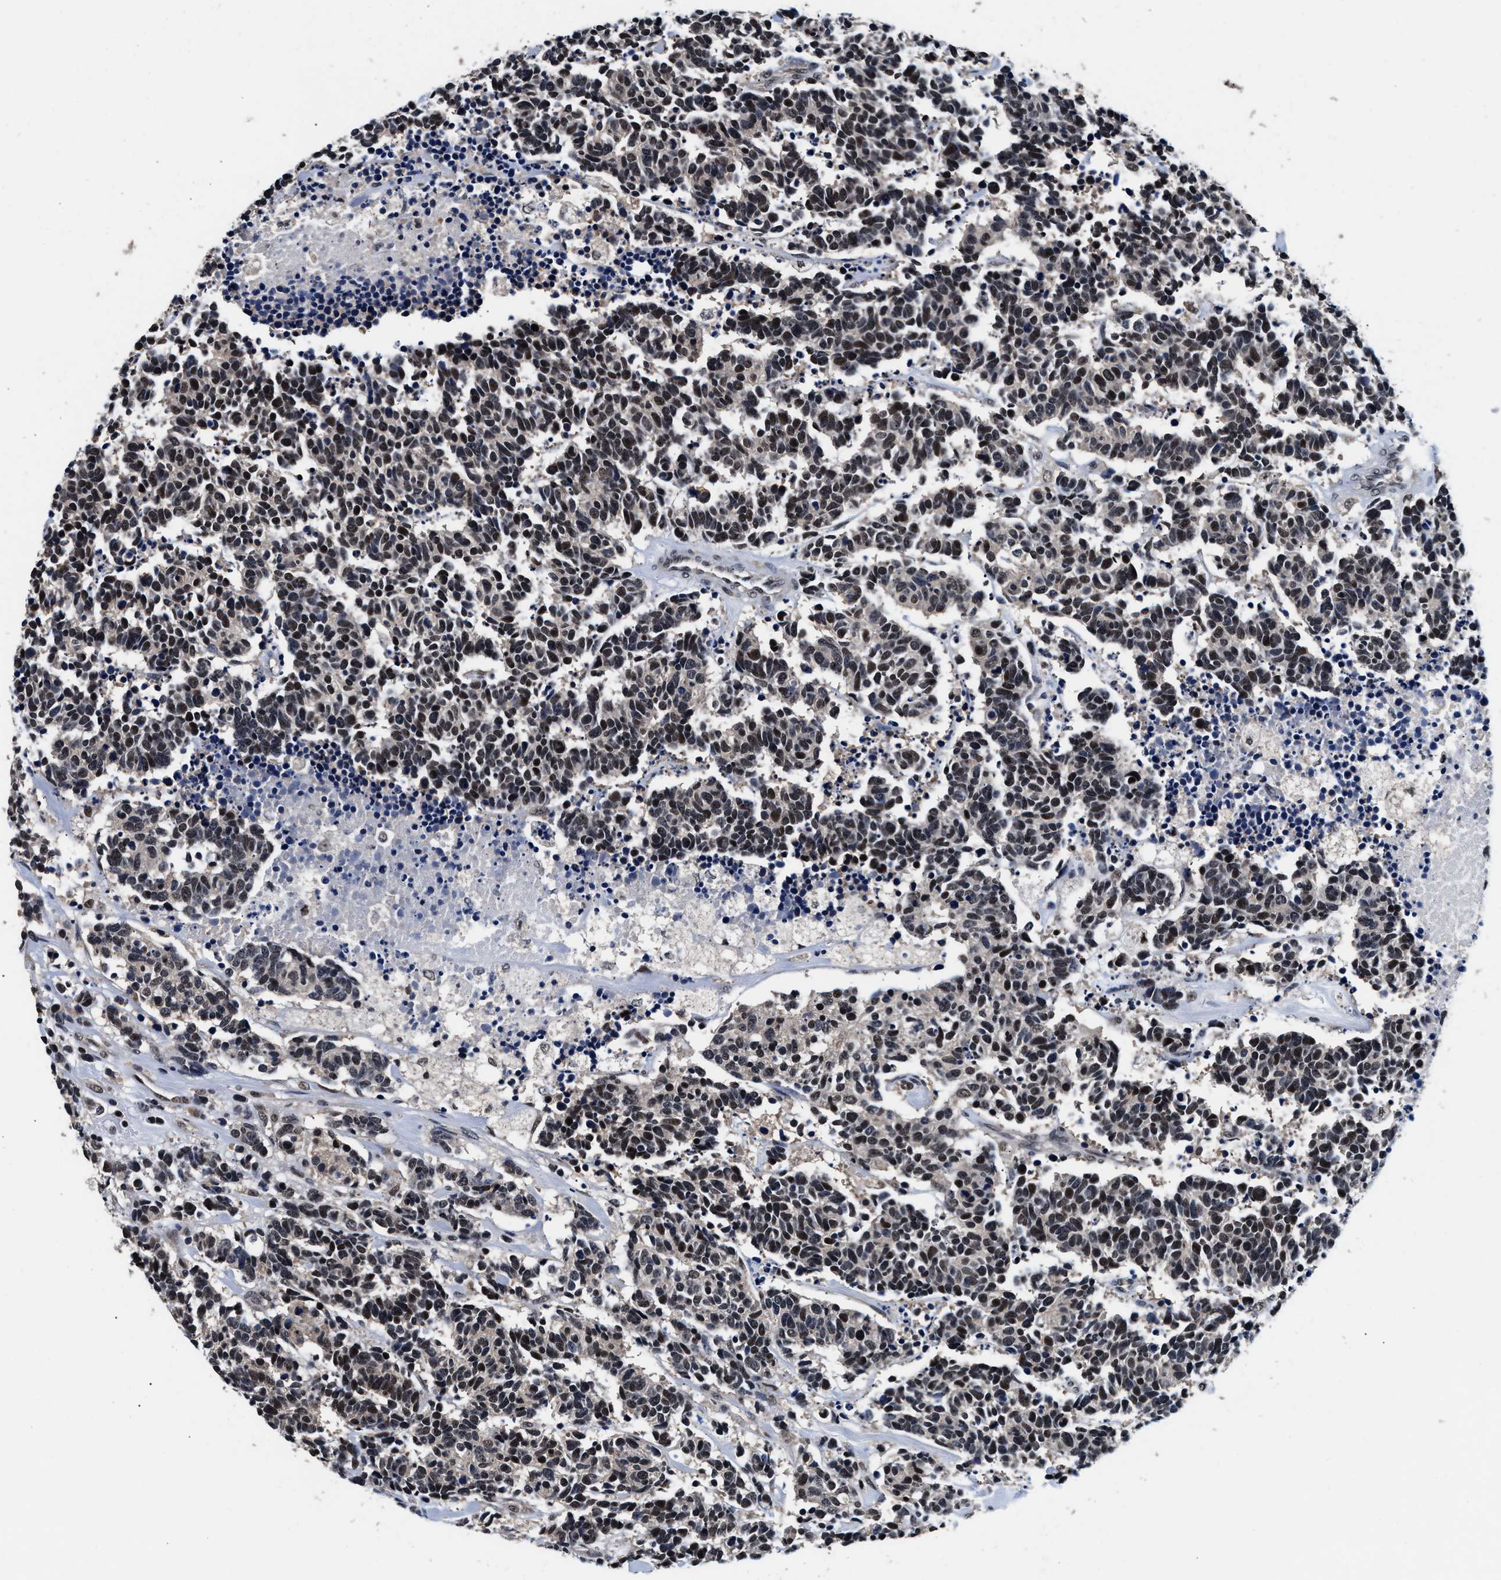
{"staining": {"intensity": "moderate", "quantity": ">75%", "location": "nuclear"}, "tissue": "carcinoid", "cell_type": "Tumor cells", "image_type": "cancer", "snomed": [{"axis": "morphology", "description": "Carcinoma, NOS"}, {"axis": "morphology", "description": "Carcinoid, malignant, NOS"}, {"axis": "topography", "description": "Urinary bladder"}], "caption": "A photomicrograph of human malignant carcinoid stained for a protein demonstrates moderate nuclear brown staining in tumor cells.", "gene": "USP16", "patient": {"sex": "male", "age": 57}}